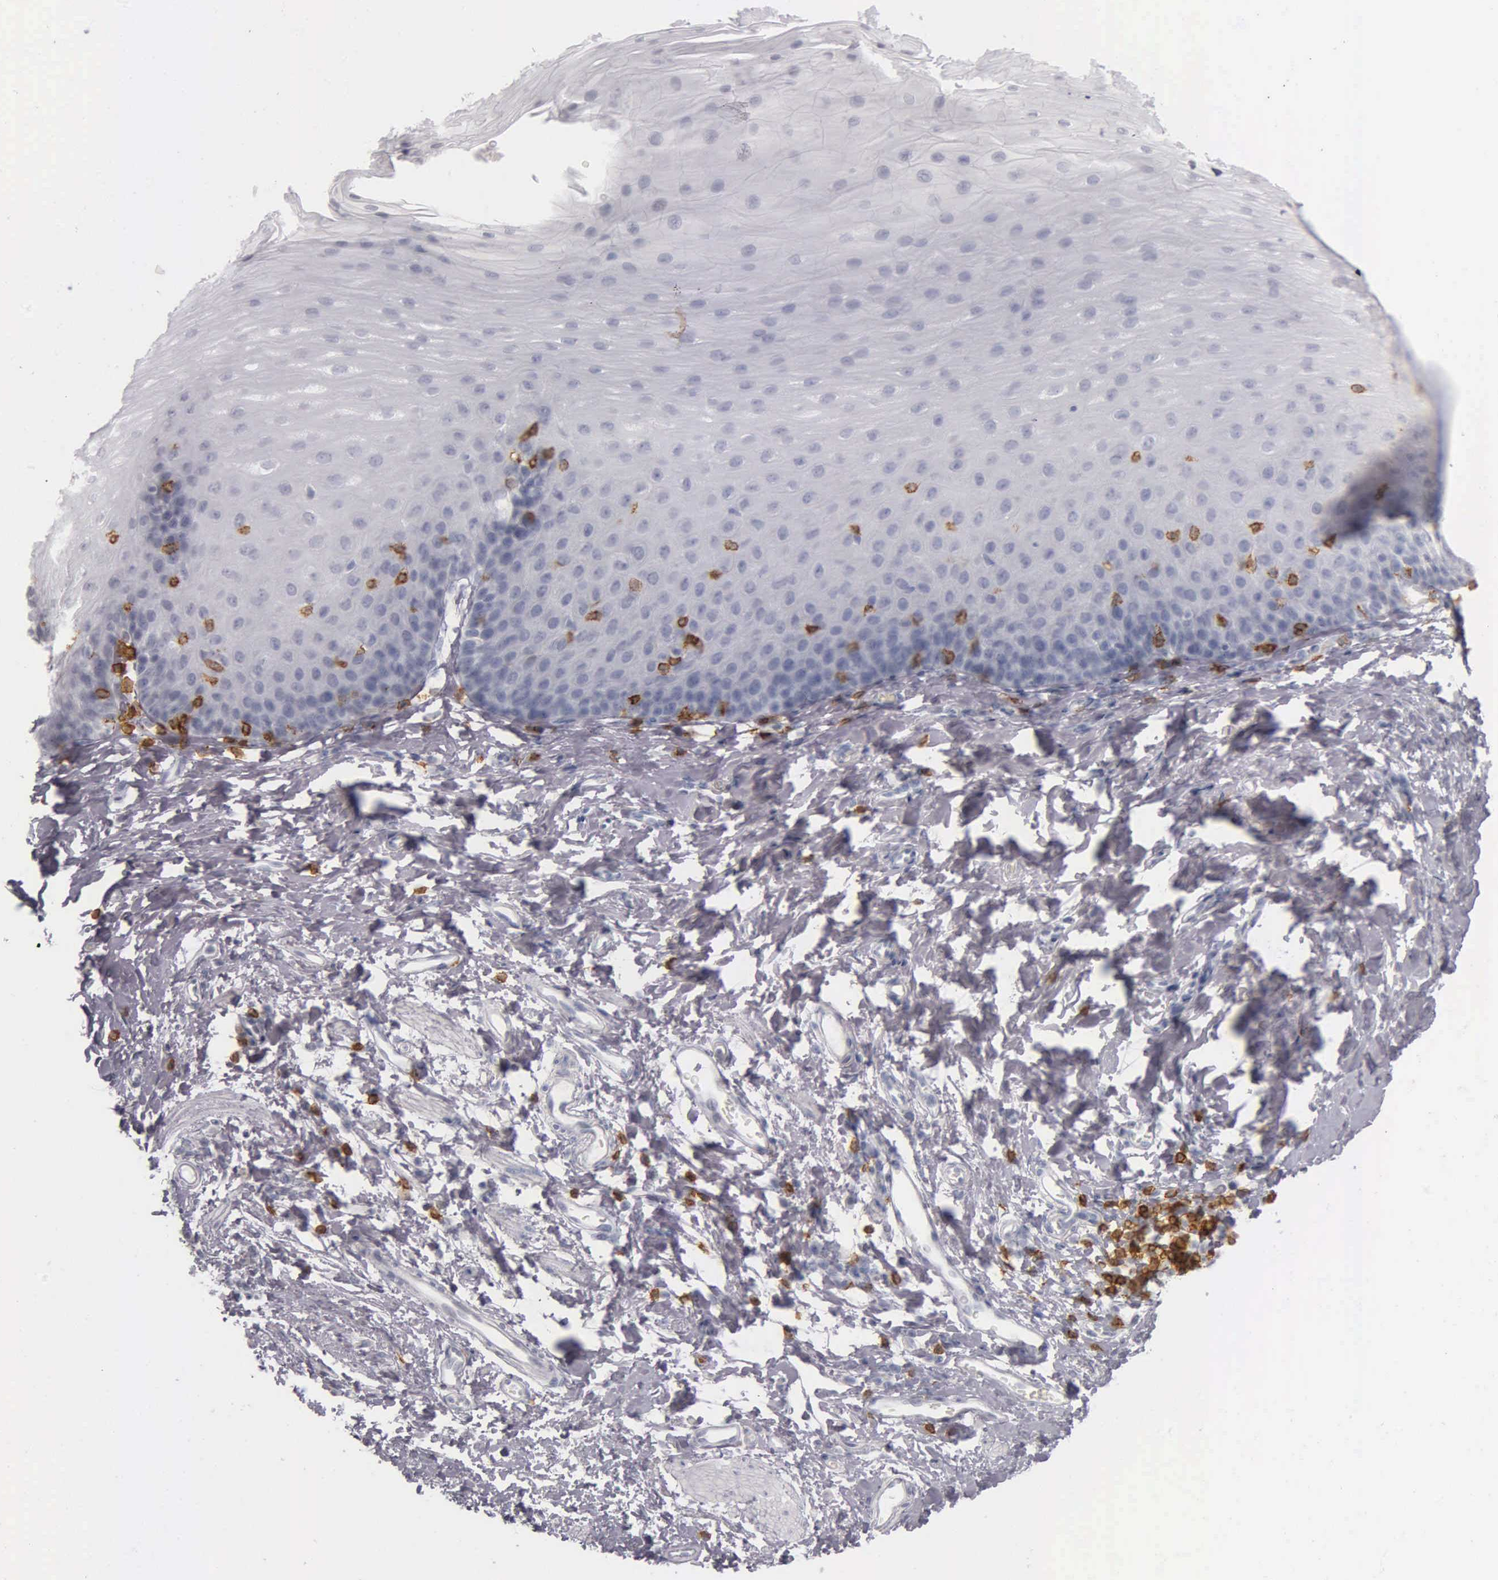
{"staining": {"intensity": "negative", "quantity": "none", "location": "none"}, "tissue": "esophagus", "cell_type": "Squamous epithelial cells", "image_type": "normal", "snomed": [{"axis": "morphology", "description": "Normal tissue, NOS"}, {"axis": "topography", "description": "Esophagus"}], "caption": "A histopathology image of esophagus stained for a protein displays no brown staining in squamous epithelial cells.", "gene": "CD3E", "patient": {"sex": "male", "age": 70}}